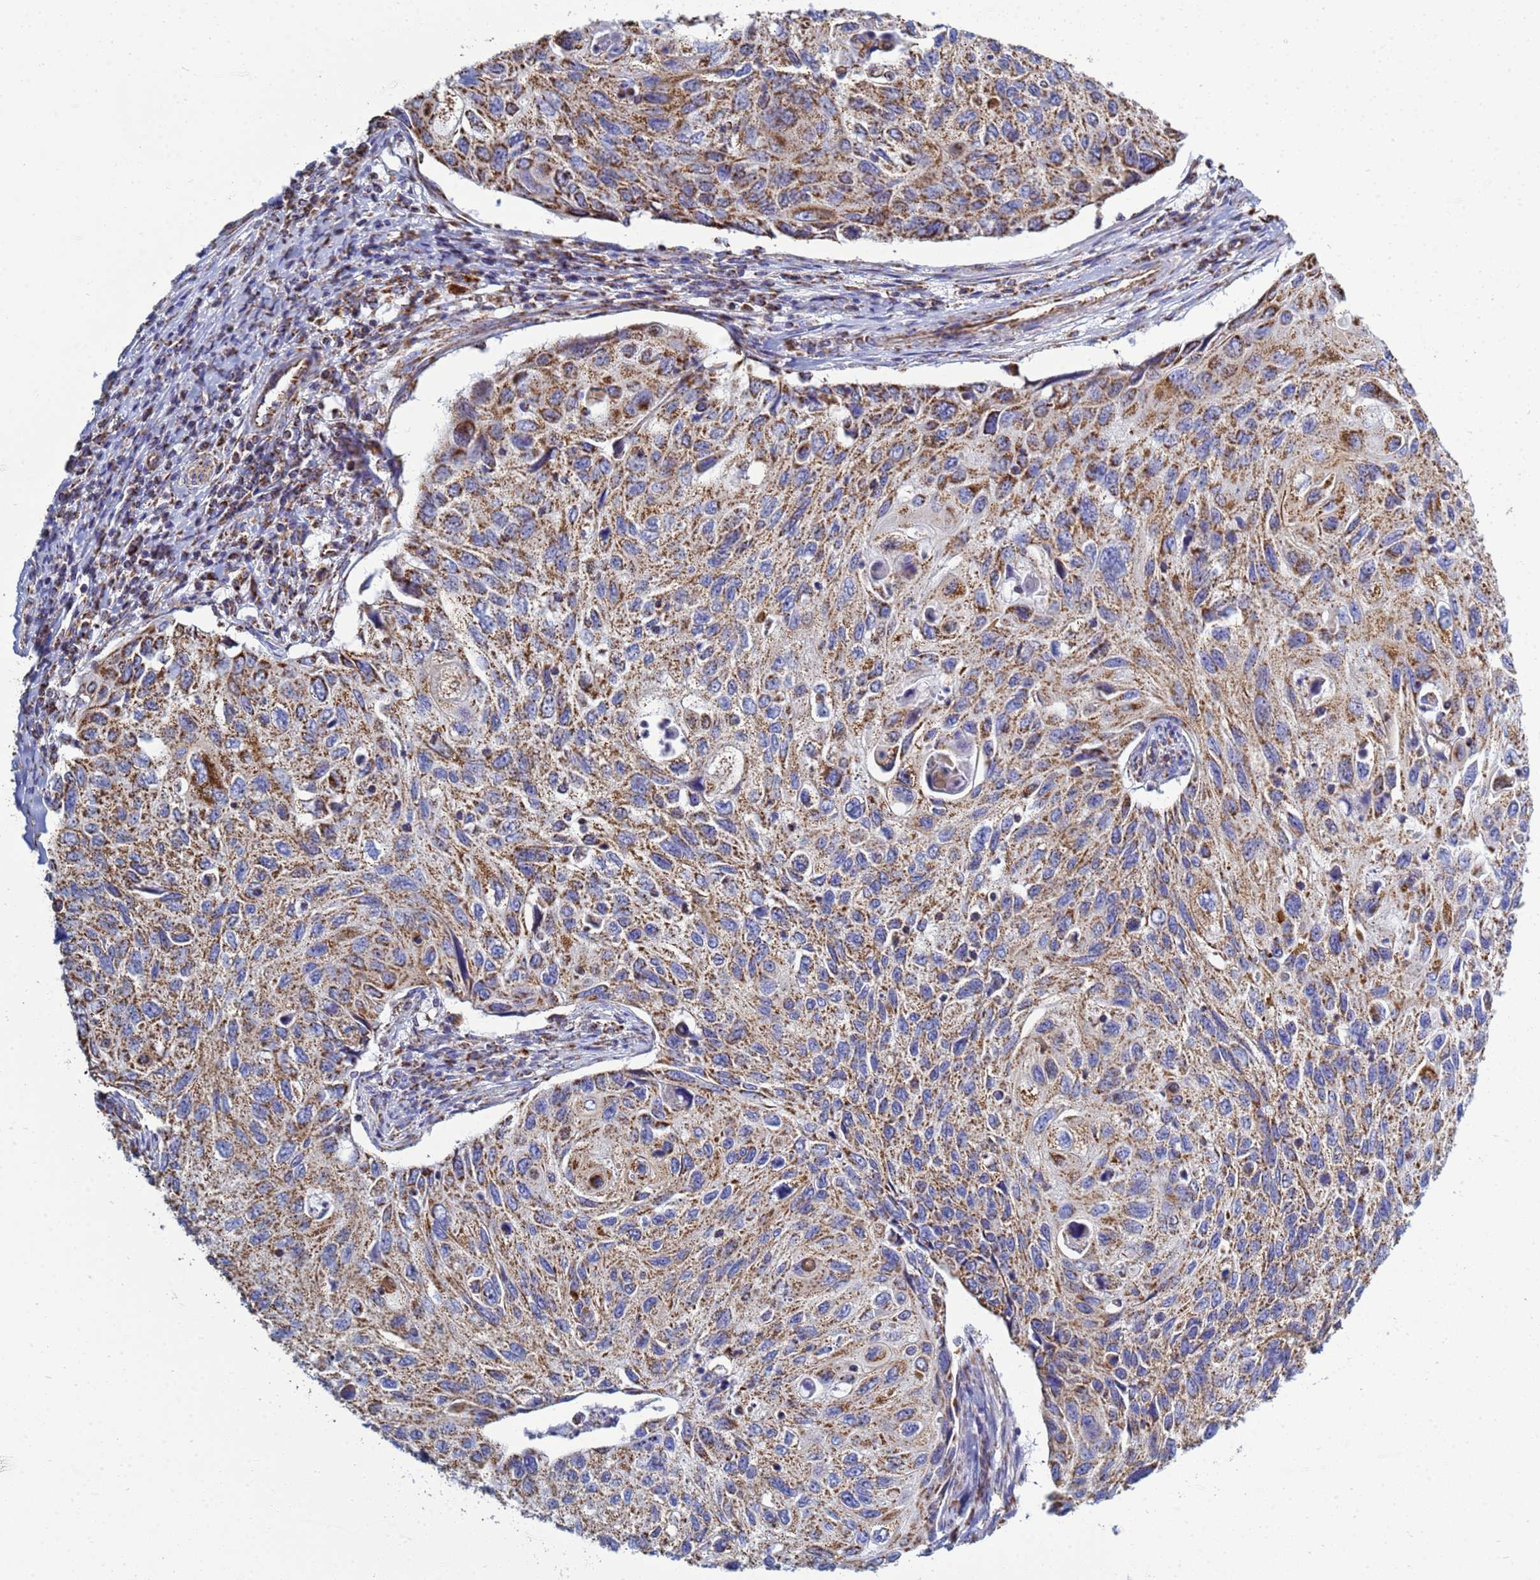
{"staining": {"intensity": "moderate", "quantity": ">75%", "location": "cytoplasmic/membranous"}, "tissue": "cervical cancer", "cell_type": "Tumor cells", "image_type": "cancer", "snomed": [{"axis": "morphology", "description": "Squamous cell carcinoma, NOS"}, {"axis": "topography", "description": "Cervix"}], "caption": "Immunohistochemical staining of human cervical cancer (squamous cell carcinoma) reveals medium levels of moderate cytoplasmic/membranous positivity in about >75% of tumor cells.", "gene": "COQ4", "patient": {"sex": "female", "age": 70}}